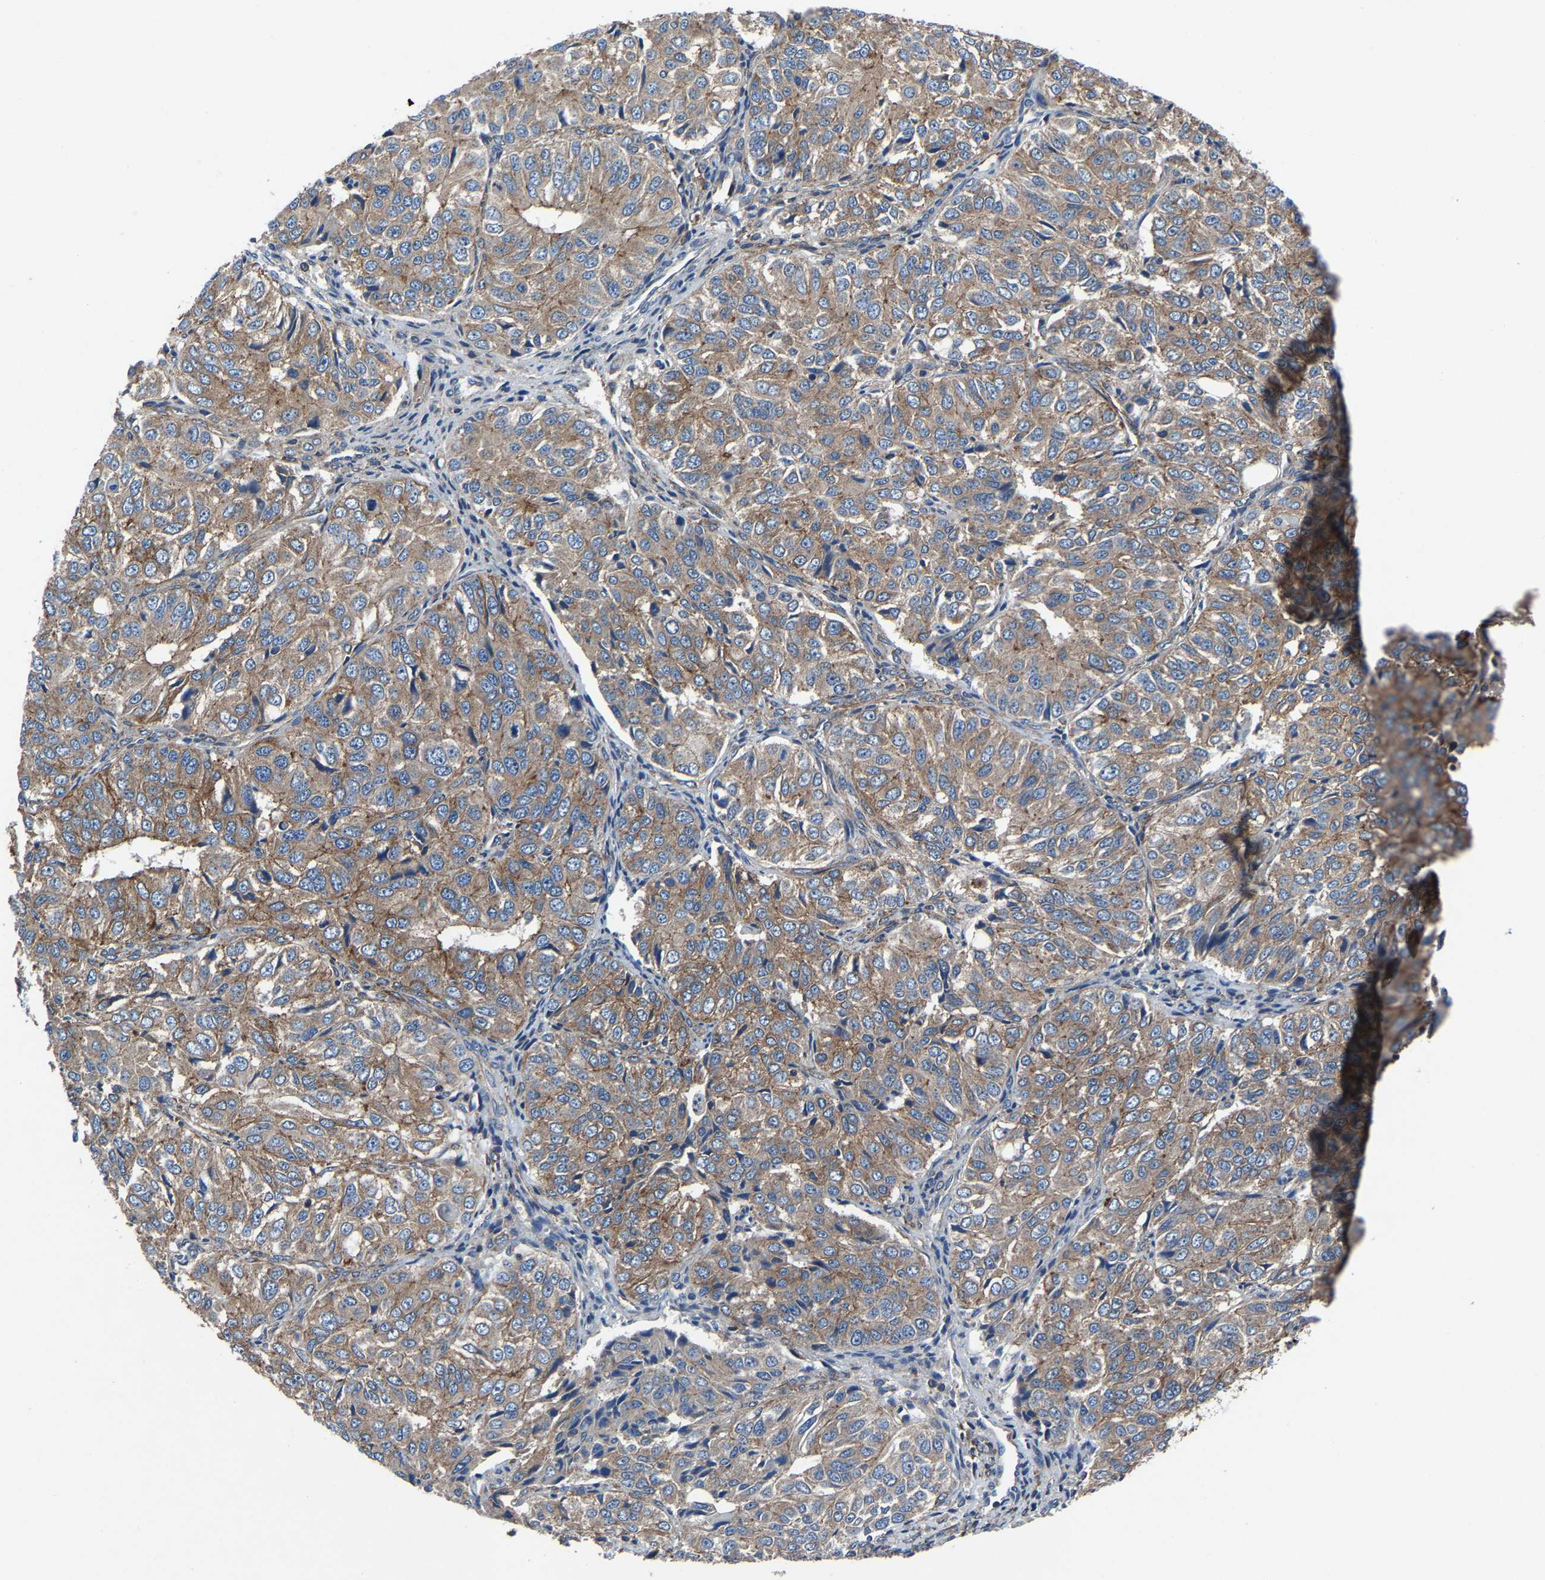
{"staining": {"intensity": "moderate", "quantity": ">75%", "location": "cytoplasmic/membranous"}, "tissue": "ovarian cancer", "cell_type": "Tumor cells", "image_type": "cancer", "snomed": [{"axis": "morphology", "description": "Carcinoma, endometroid"}, {"axis": "topography", "description": "Ovary"}], "caption": "About >75% of tumor cells in human ovarian endometroid carcinoma demonstrate moderate cytoplasmic/membranous protein positivity as visualized by brown immunohistochemical staining.", "gene": "KIAA1958", "patient": {"sex": "female", "age": 51}}